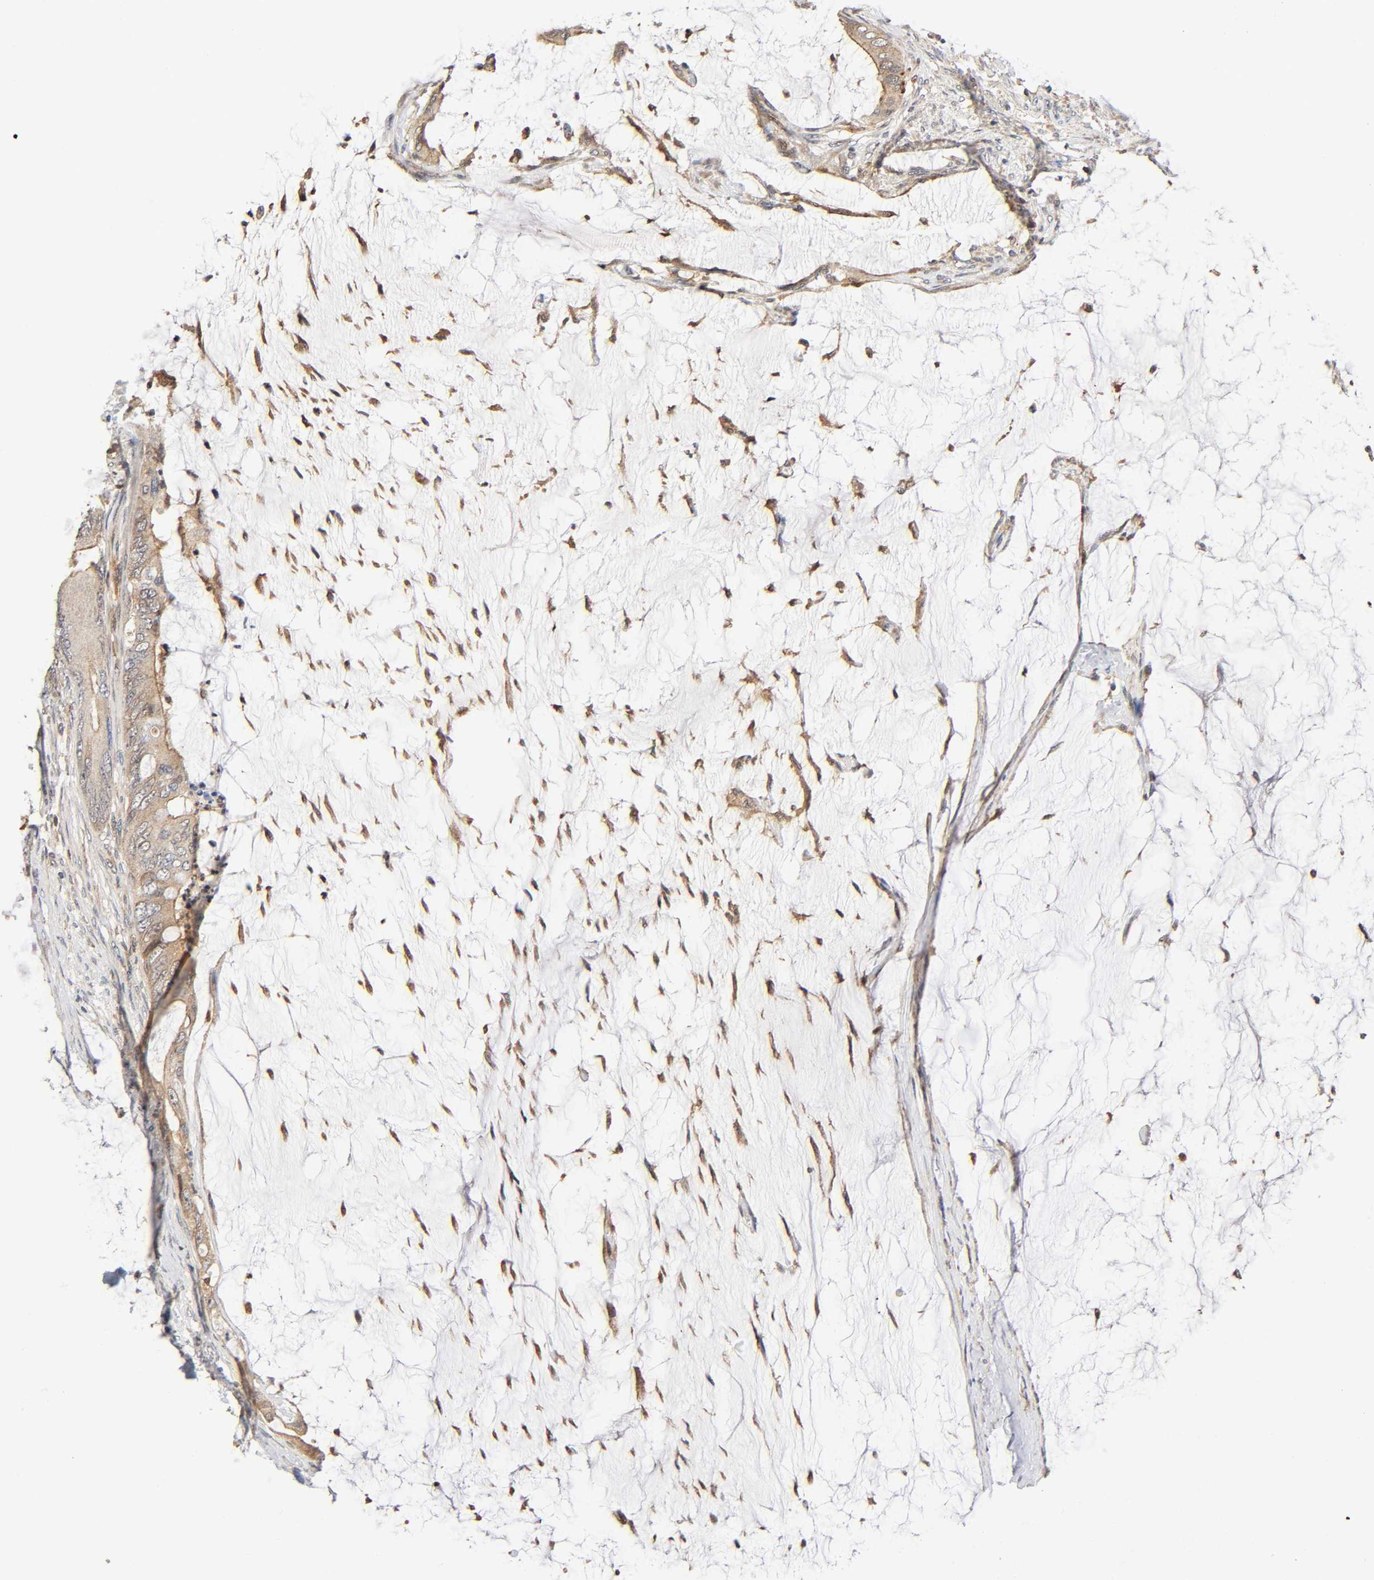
{"staining": {"intensity": "weak", "quantity": ">75%", "location": "cytoplasmic/membranous"}, "tissue": "colorectal cancer", "cell_type": "Tumor cells", "image_type": "cancer", "snomed": [{"axis": "morphology", "description": "Normal tissue, NOS"}, {"axis": "morphology", "description": "Adenocarcinoma, NOS"}, {"axis": "topography", "description": "Rectum"}, {"axis": "topography", "description": "Peripheral nerve tissue"}], "caption": "Colorectal cancer (adenocarcinoma) tissue displays weak cytoplasmic/membranous staining in approximately >75% of tumor cells", "gene": "CASP9", "patient": {"sex": "female", "age": 77}}